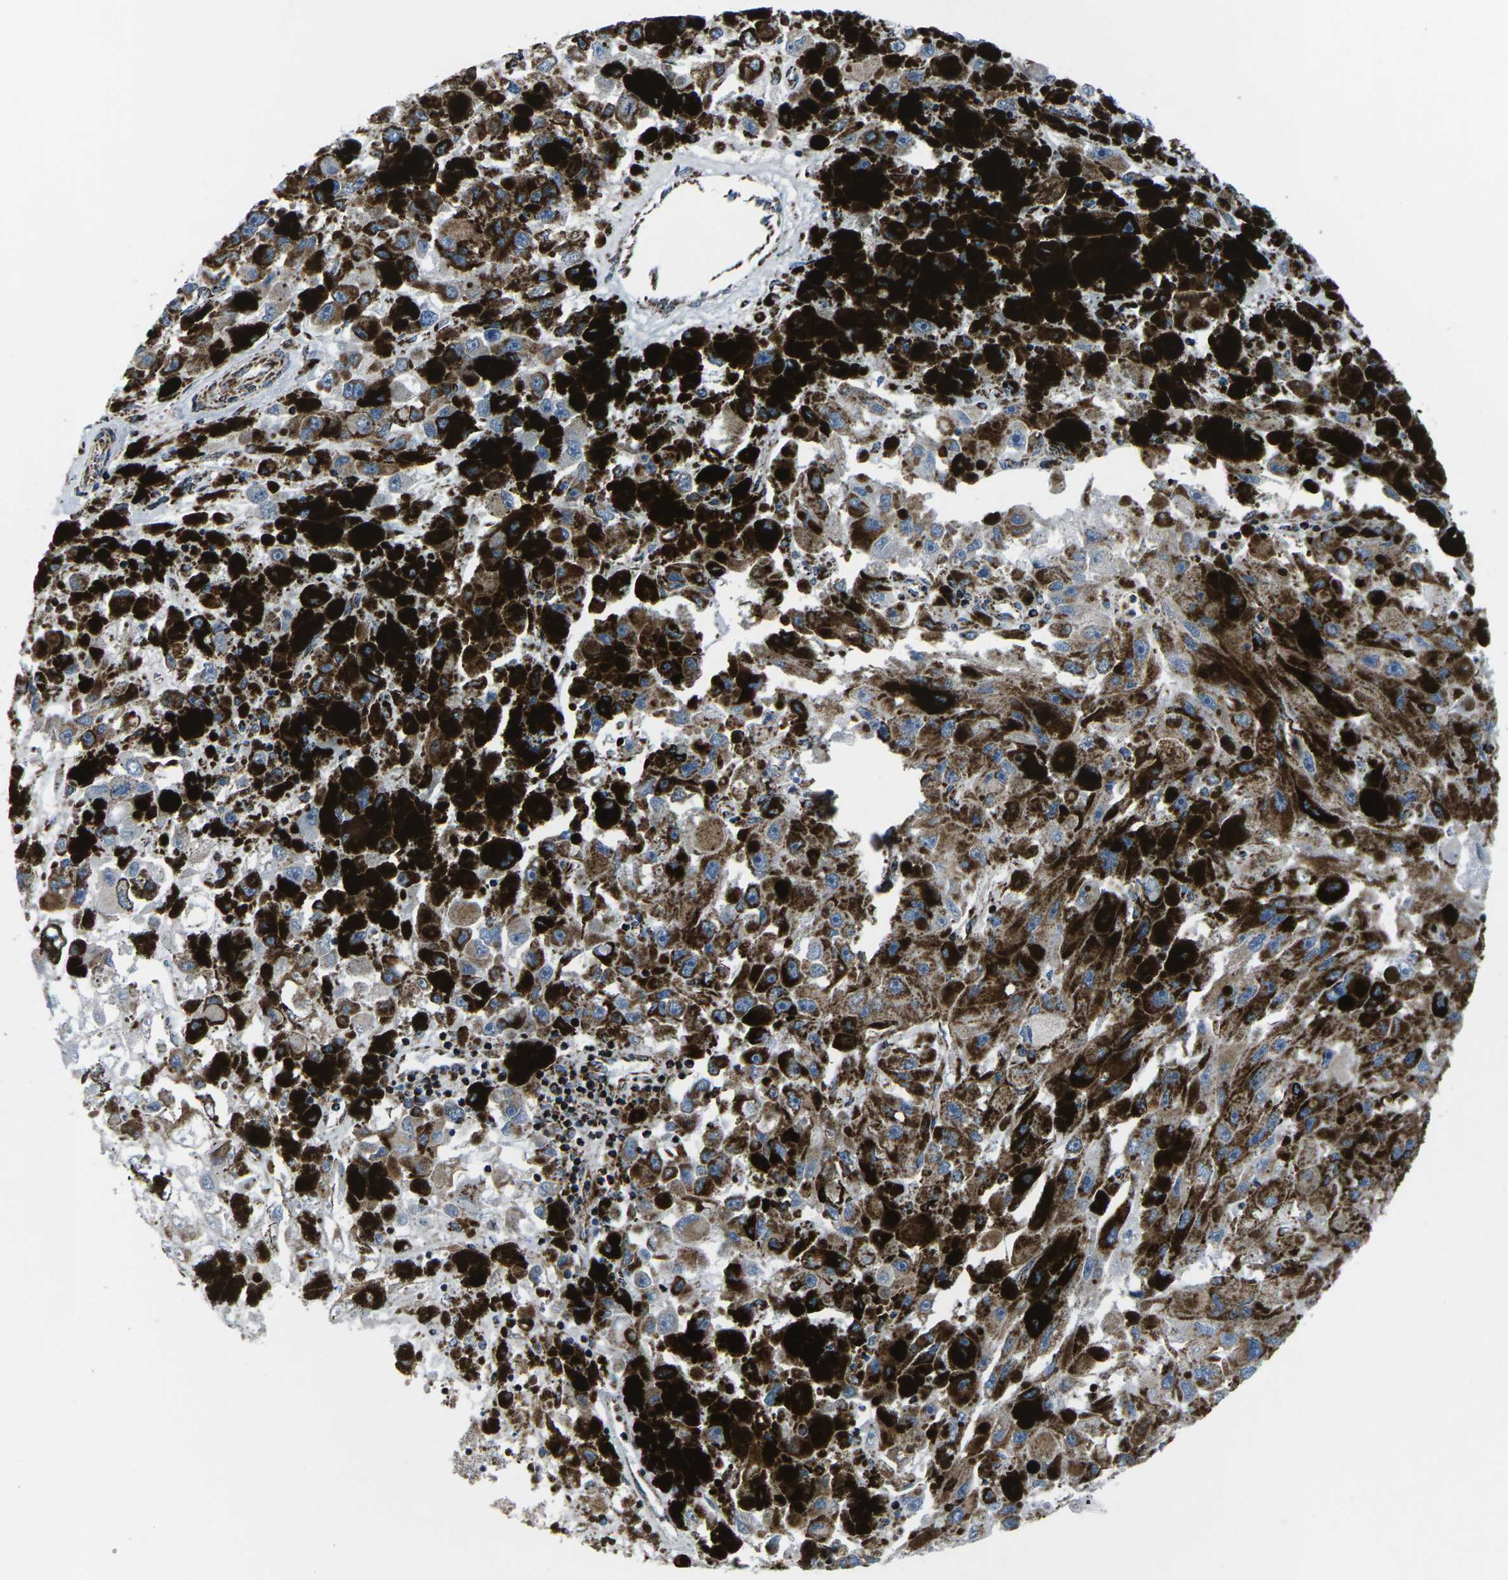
{"staining": {"intensity": "strong", "quantity": ">75%", "location": "cytoplasmic/membranous"}, "tissue": "melanoma", "cell_type": "Tumor cells", "image_type": "cancer", "snomed": [{"axis": "morphology", "description": "Malignant melanoma, NOS"}, {"axis": "topography", "description": "Skin"}], "caption": "Brown immunohistochemical staining in human malignant melanoma exhibits strong cytoplasmic/membranous expression in approximately >75% of tumor cells. The staining is performed using DAB (3,3'-diaminobenzidine) brown chromogen to label protein expression. The nuclei are counter-stained blue using hematoxylin.", "gene": "MT-CO2", "patient": {"sex": "female", "age": 104}}